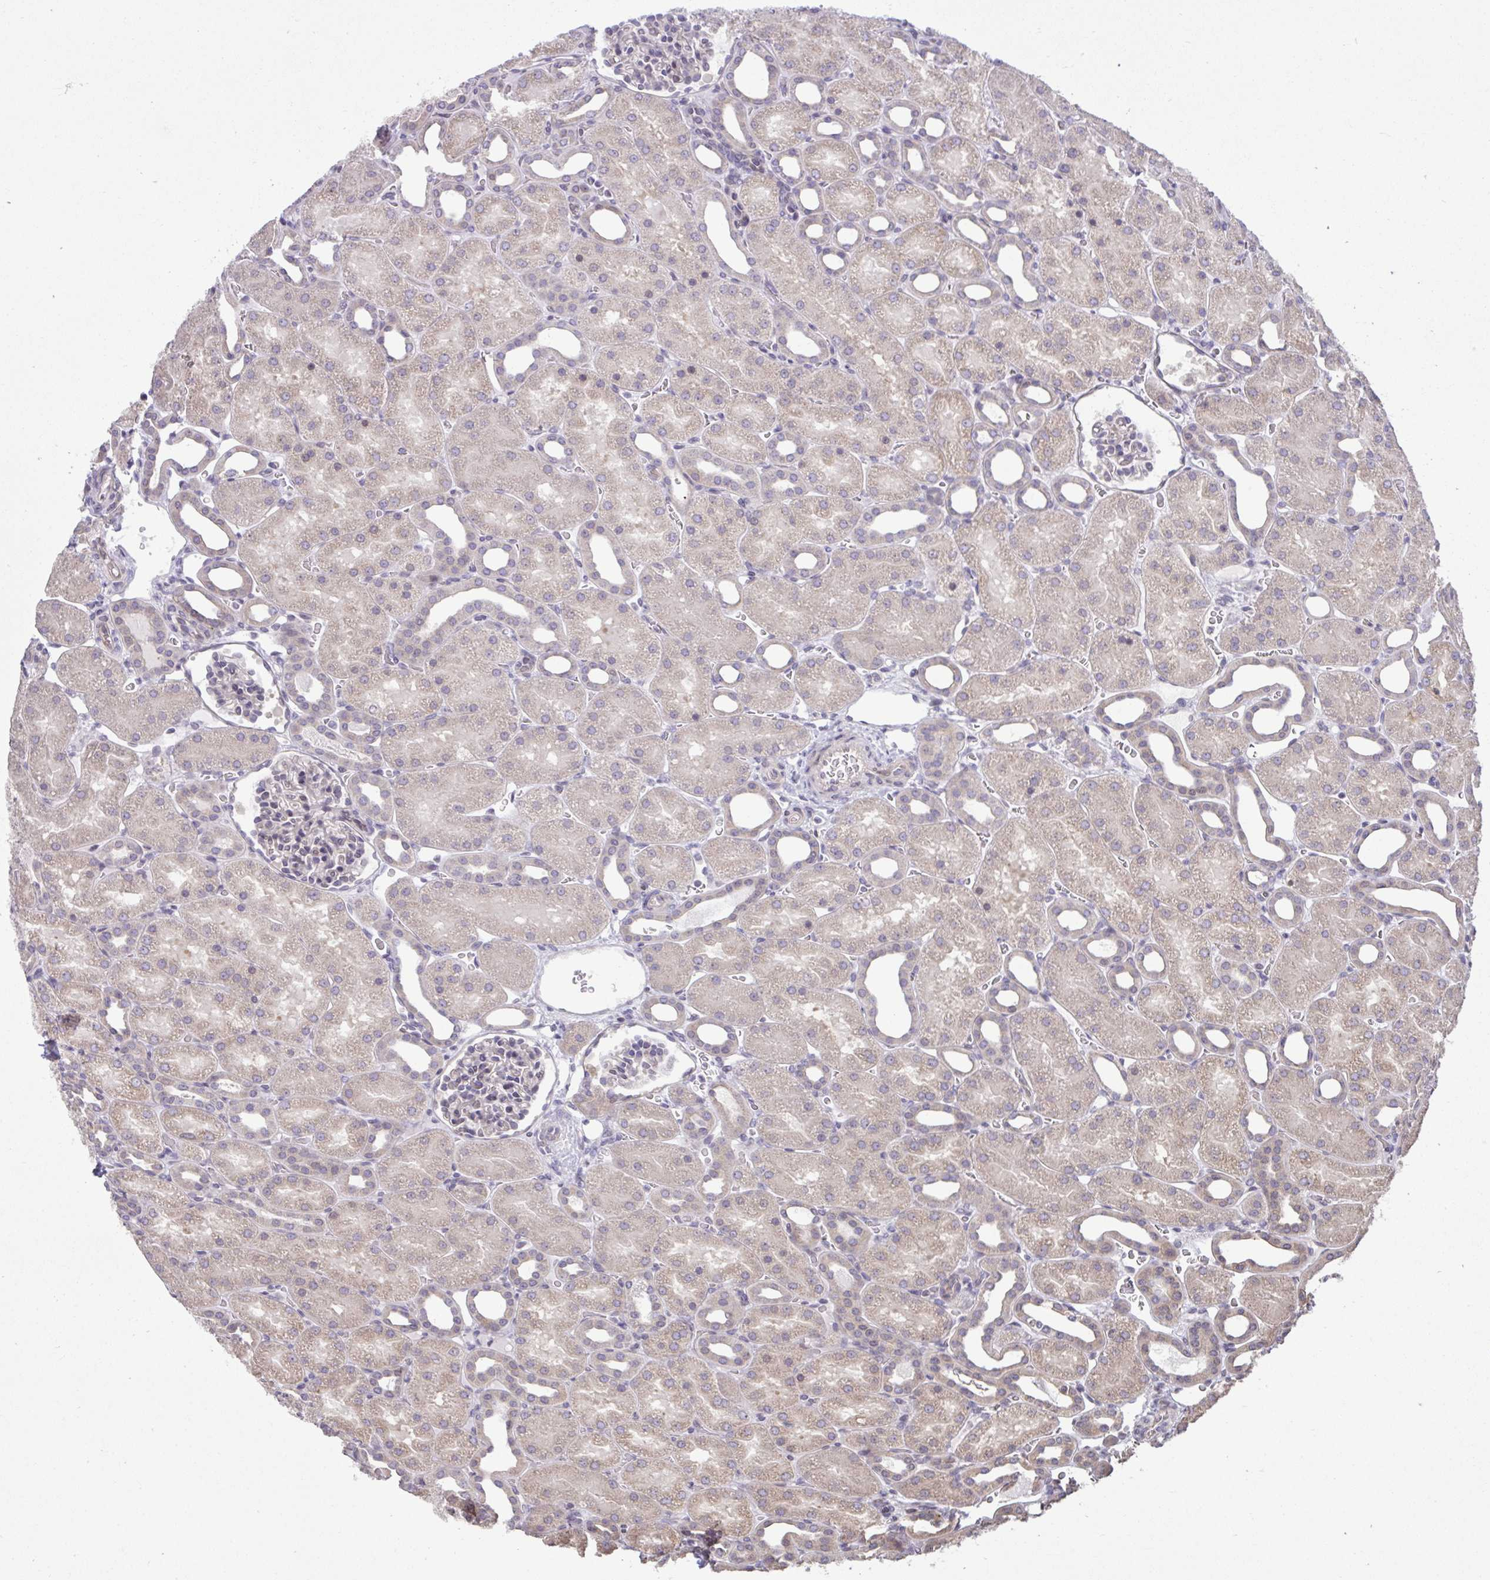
{"staining": {"intensity": "negative", "quantity": "none", "location": "none"}, "tissue": "kidney", "cell_type": "Cells in glomeruli", "image_type": "normal", "snomed": [{"axis": "morphology", "description": "Normal tissue, NOS"}, {"axis": "topography", "description": "Kidney"}], "caption": "This micrograph is of unremarkable kidney stained with immunohistochemistry (IHC) to label a protein in brown with the nuclei are counter-stained blue. There is no positivity in cells in glomeruli.", "gene": "CYP20A1", "patient": {"sex": "male", "age": 2}}